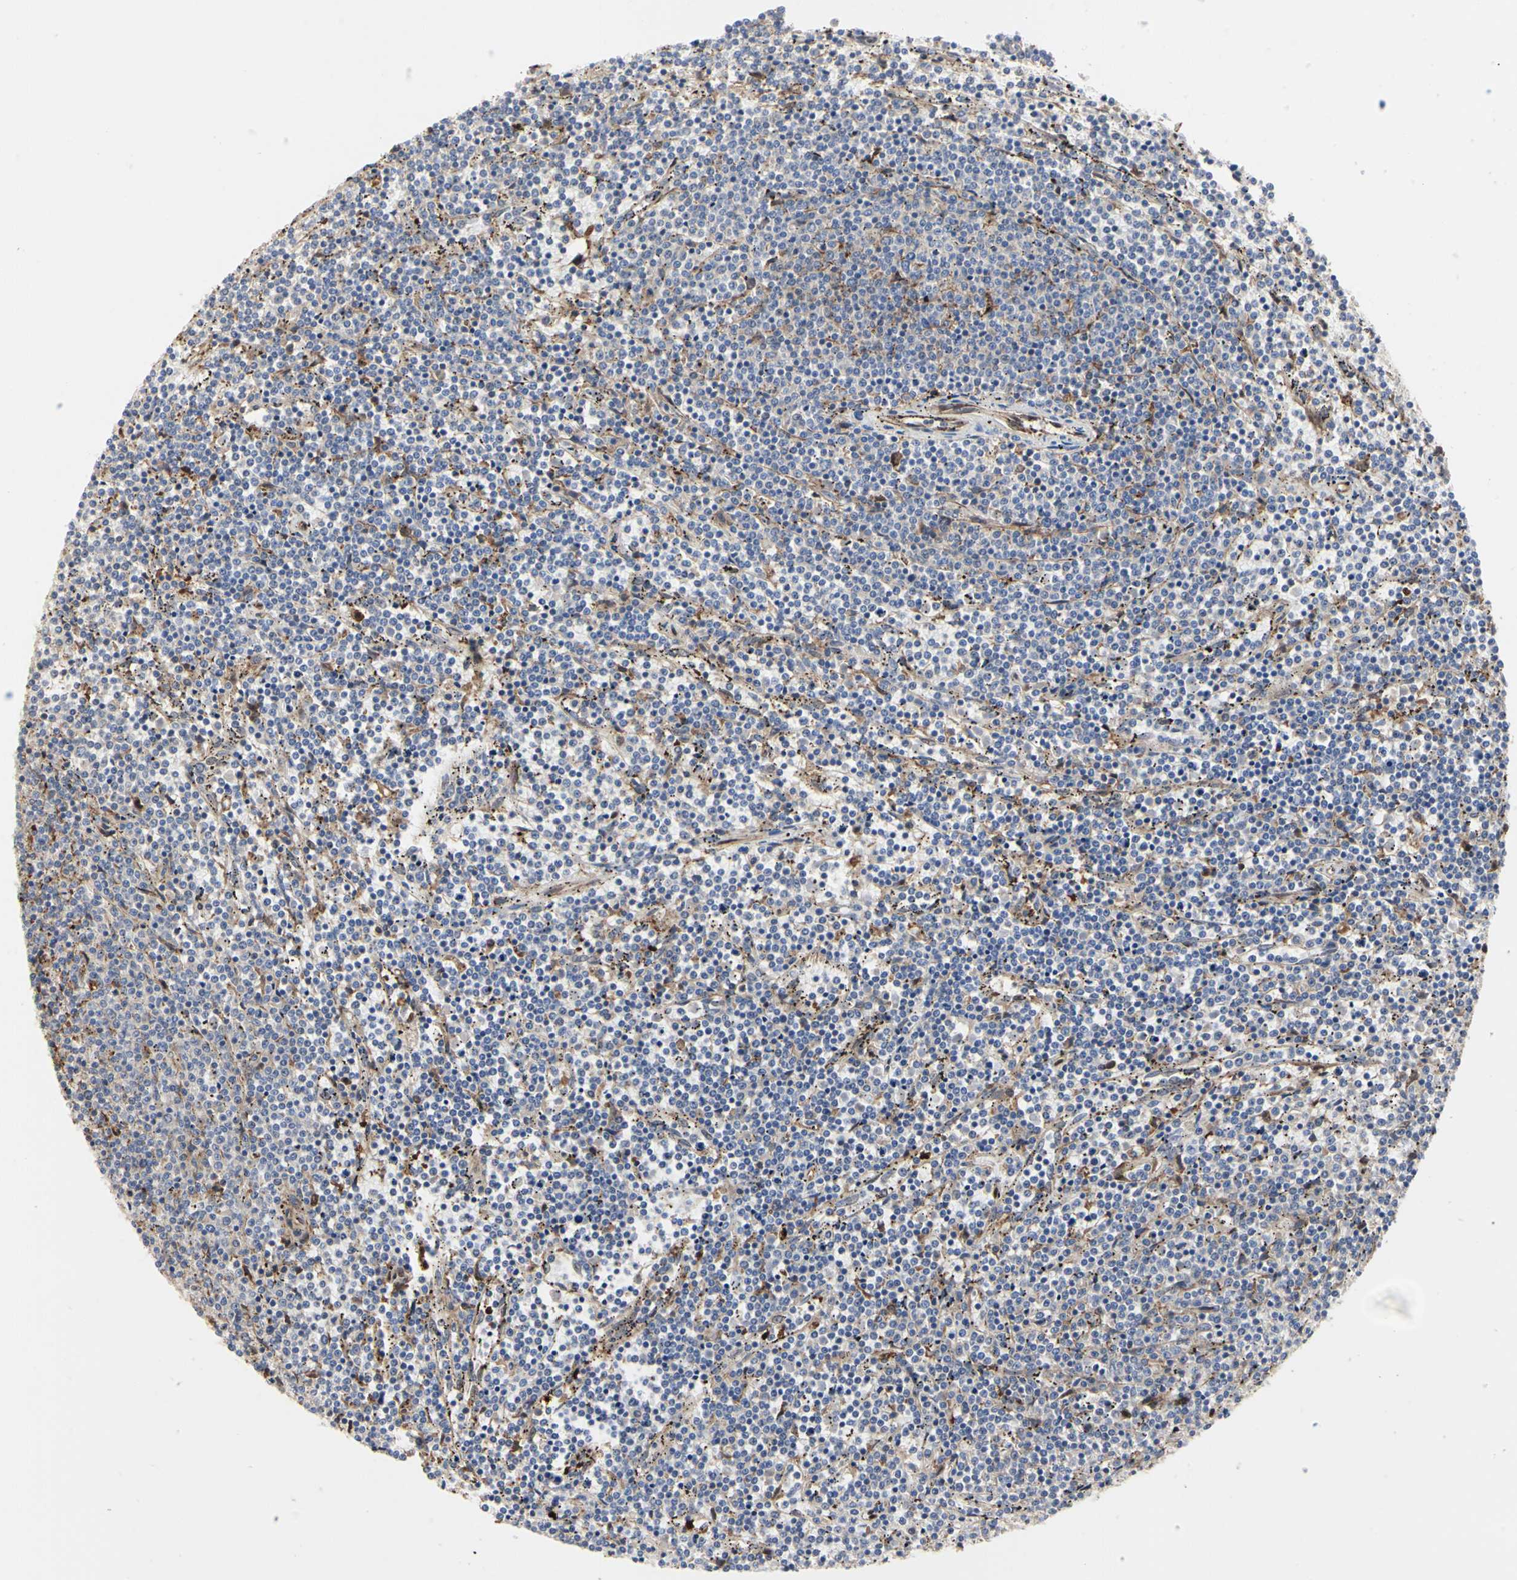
{"staining": {"intensity": "weak", "quantity": "<25%", "location": "cytoplasmic/membranous"}, "tissue": "lymphoma", "cell_type": "Tumor cells", "image_type": "cancer", "snomed": [{"axis": "morphology", "description": "Malignant lymphoma, non-Hodgkin's type, Low grade"}, {"axis": "topography", "description": "Spleen"}], "caption": "Human lymphoma stained for a protein using immunohistochemistry (IHC) exhibits no staining in tumor cells.", "gene": "C3orf52", "patient": {"sex": "female", "age": 50}}